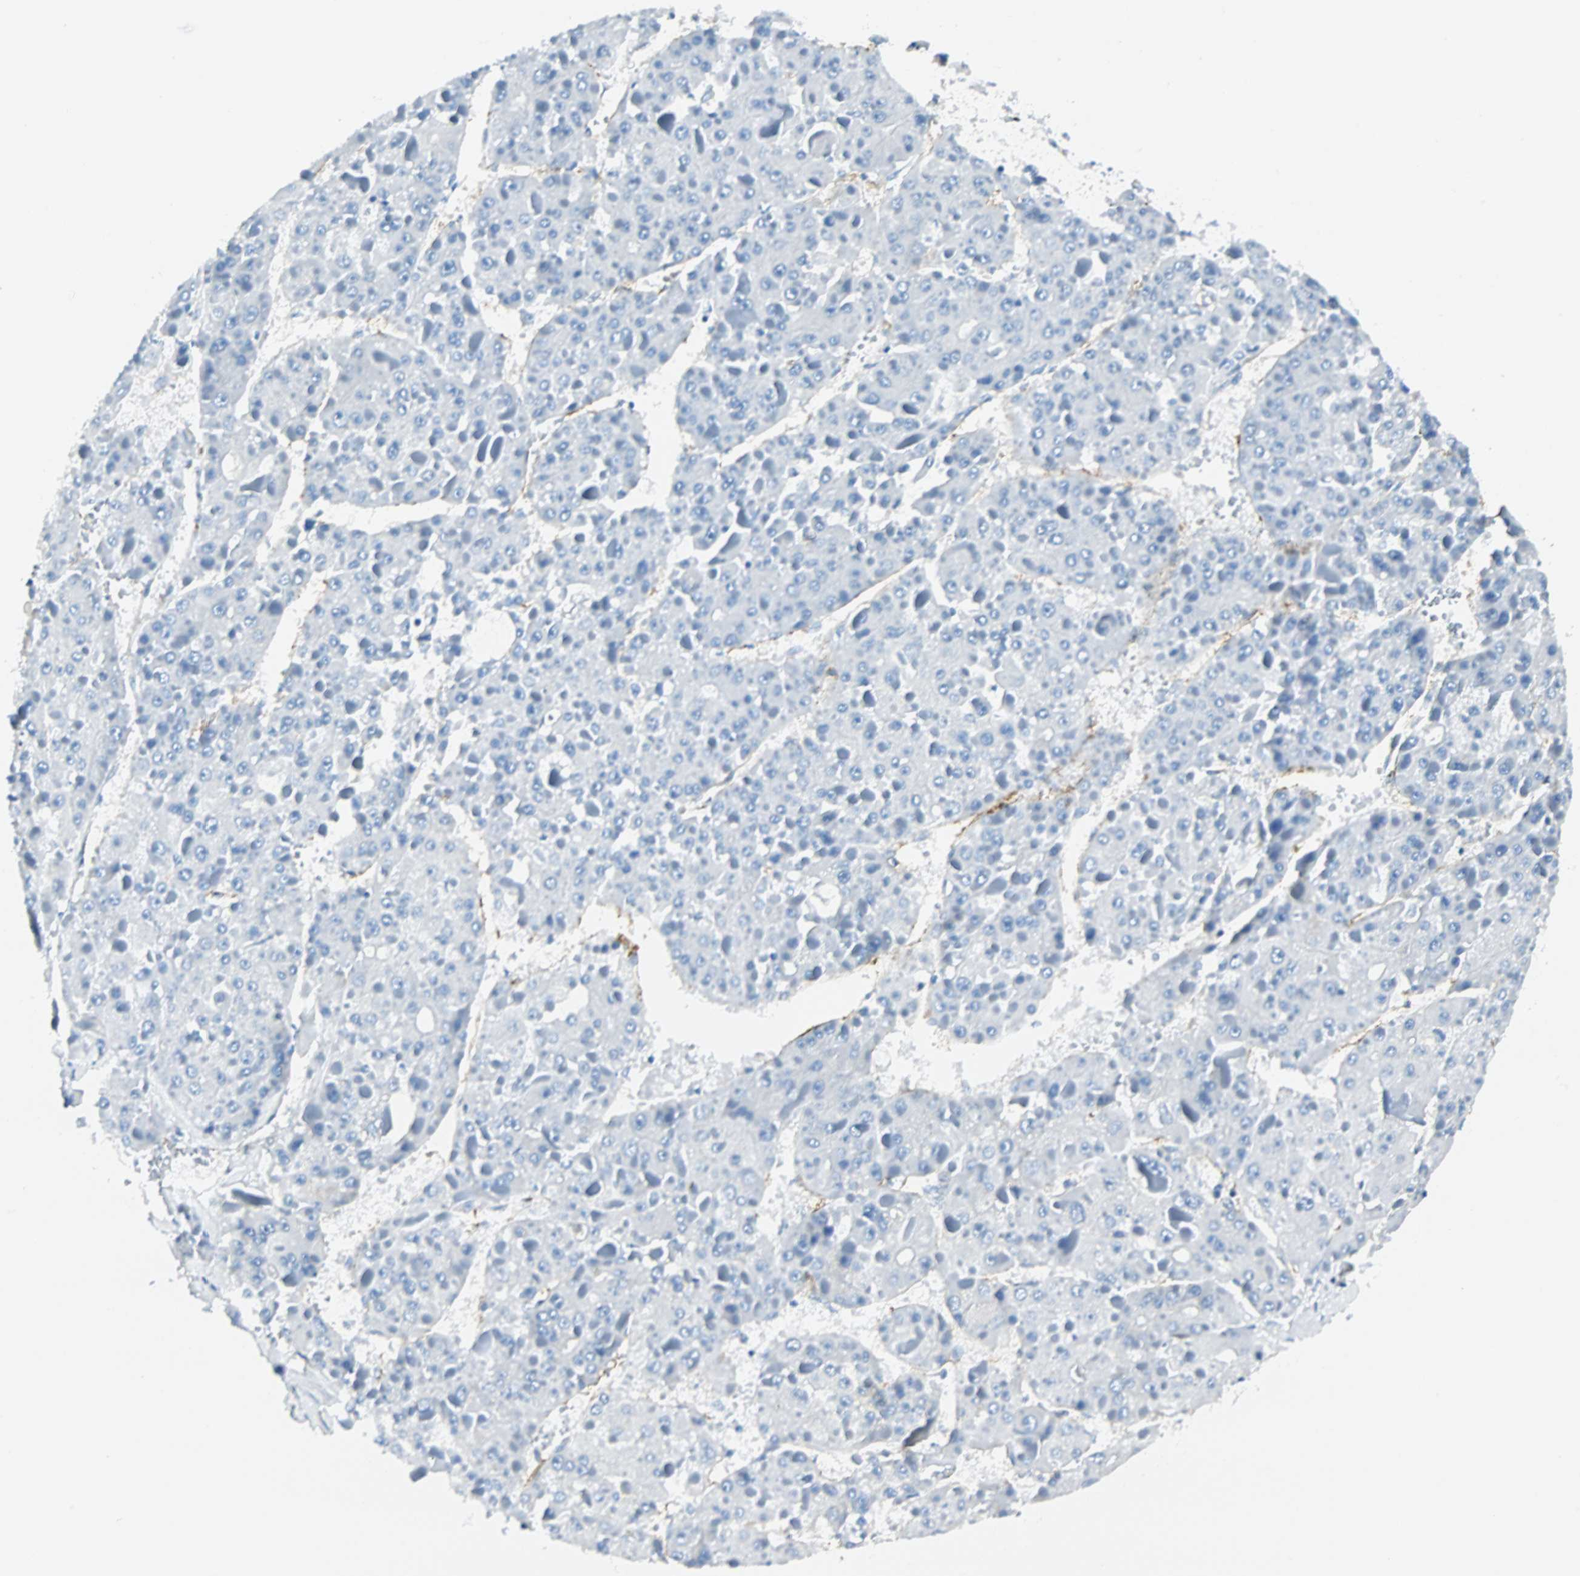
{"staining": {"intensity": "negative", "quantity": "none", "location": "none"}, "tissue": "liver cancer", "cell_type": "Tumor cells", "image_type": "cancer", "snomed": [{"axis": "morphology", "description": "Carcinoma, Hepatocellular, NOS"}, {"axis": "topography", "description": "Liver"}], "caption": "A histopathology image of human liver hepatocellular carcinoma is negative for staining in tumor cells.", "gene": "VPS9D1", "patient": {"sex": "female", "age": 73}}